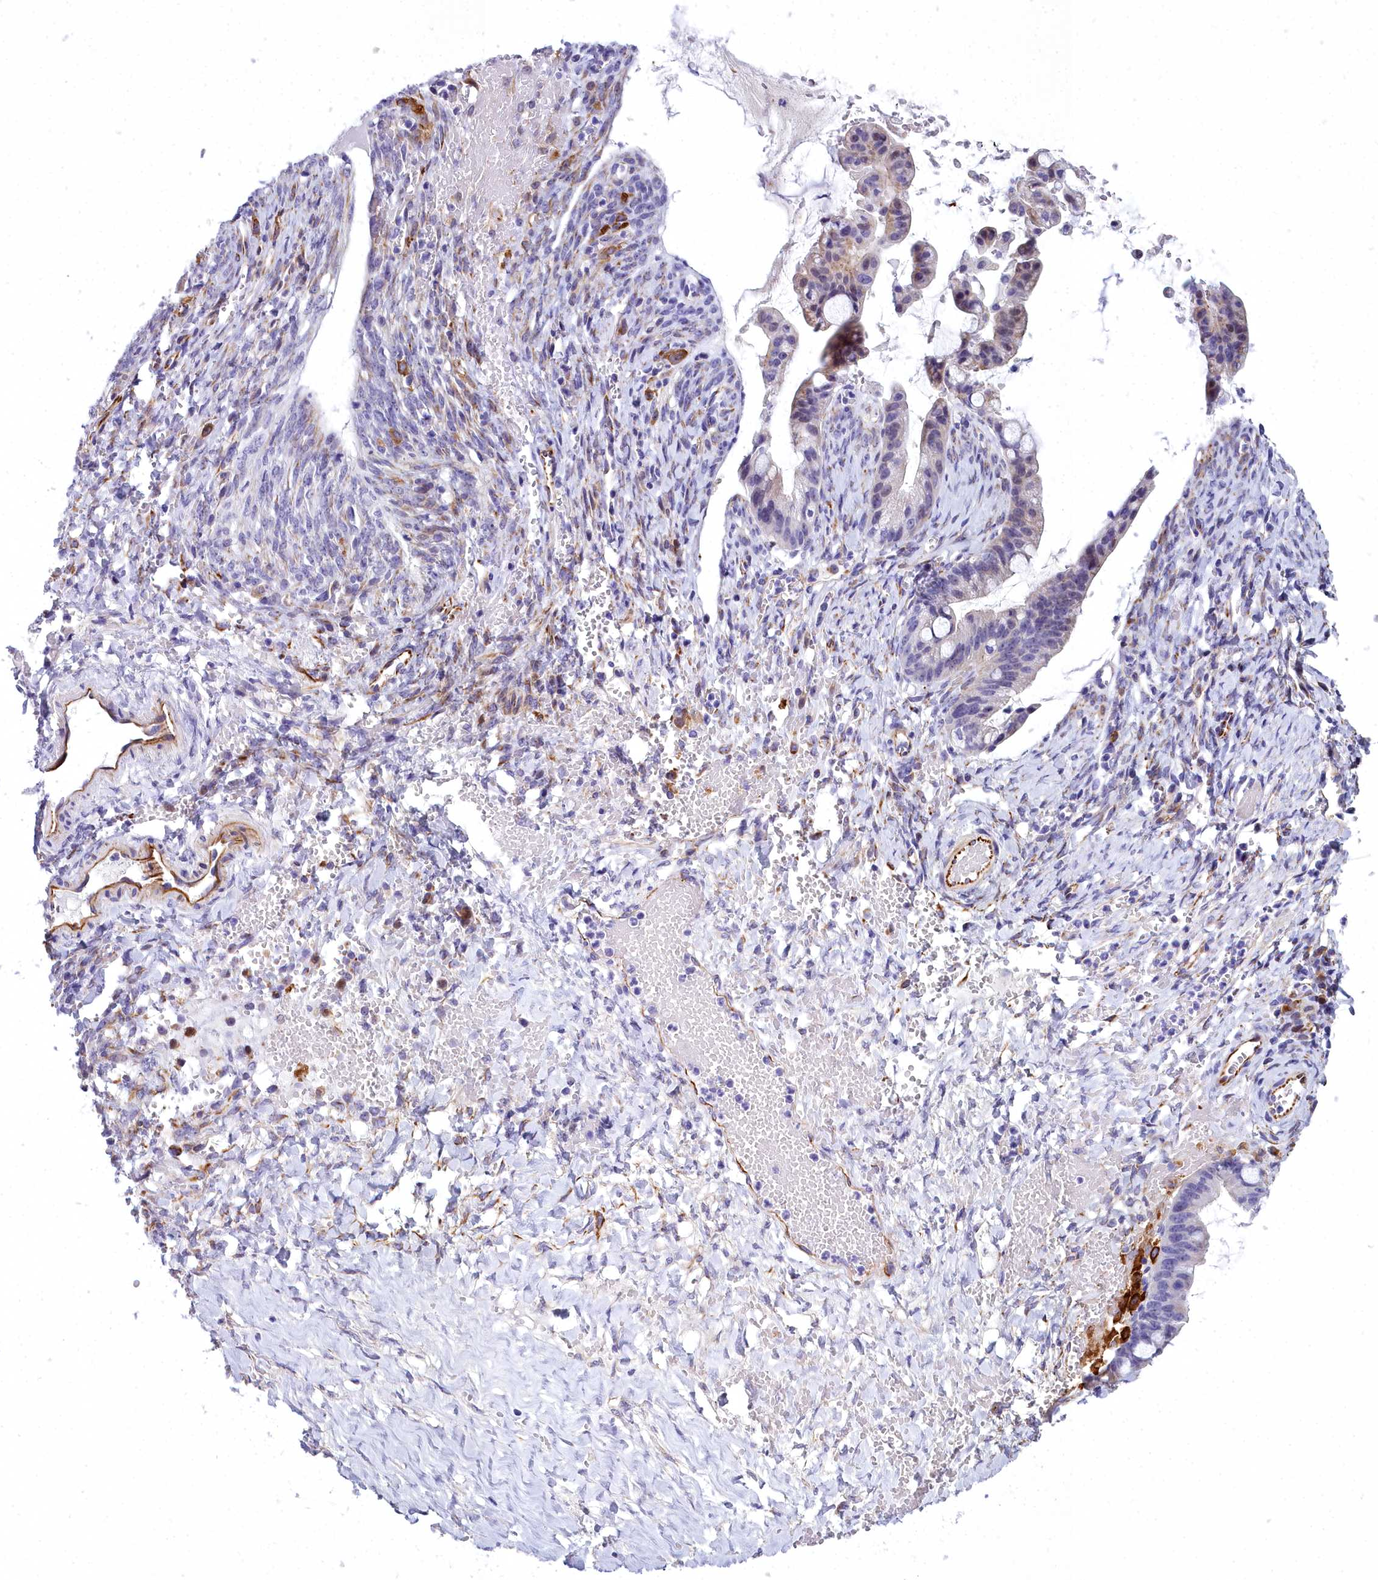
{"staining": {"intensity": "negative", "quantity": "none", "location": "none"}, "tissue": "ovarian cancer", "cell_type": "Tumor cells", "image_type": "cancer", "snomed": [{"axis": "morphology", "description": "Cystadenocarcinoma, mucinous, NOS"}, {"axis": "topography", "description": "Ovary"}], "caption": "High magnification brightfield microscopy of ovarian mucinous cystadenocarcinoma stained with DAB (3,3'-diaminobenzidine) (brown) and counterstained with hematoxylin (blue): tumor cells show no significant staining.", "gene": "TIMM22", "patient": {"sex": "female", "age": 73}}